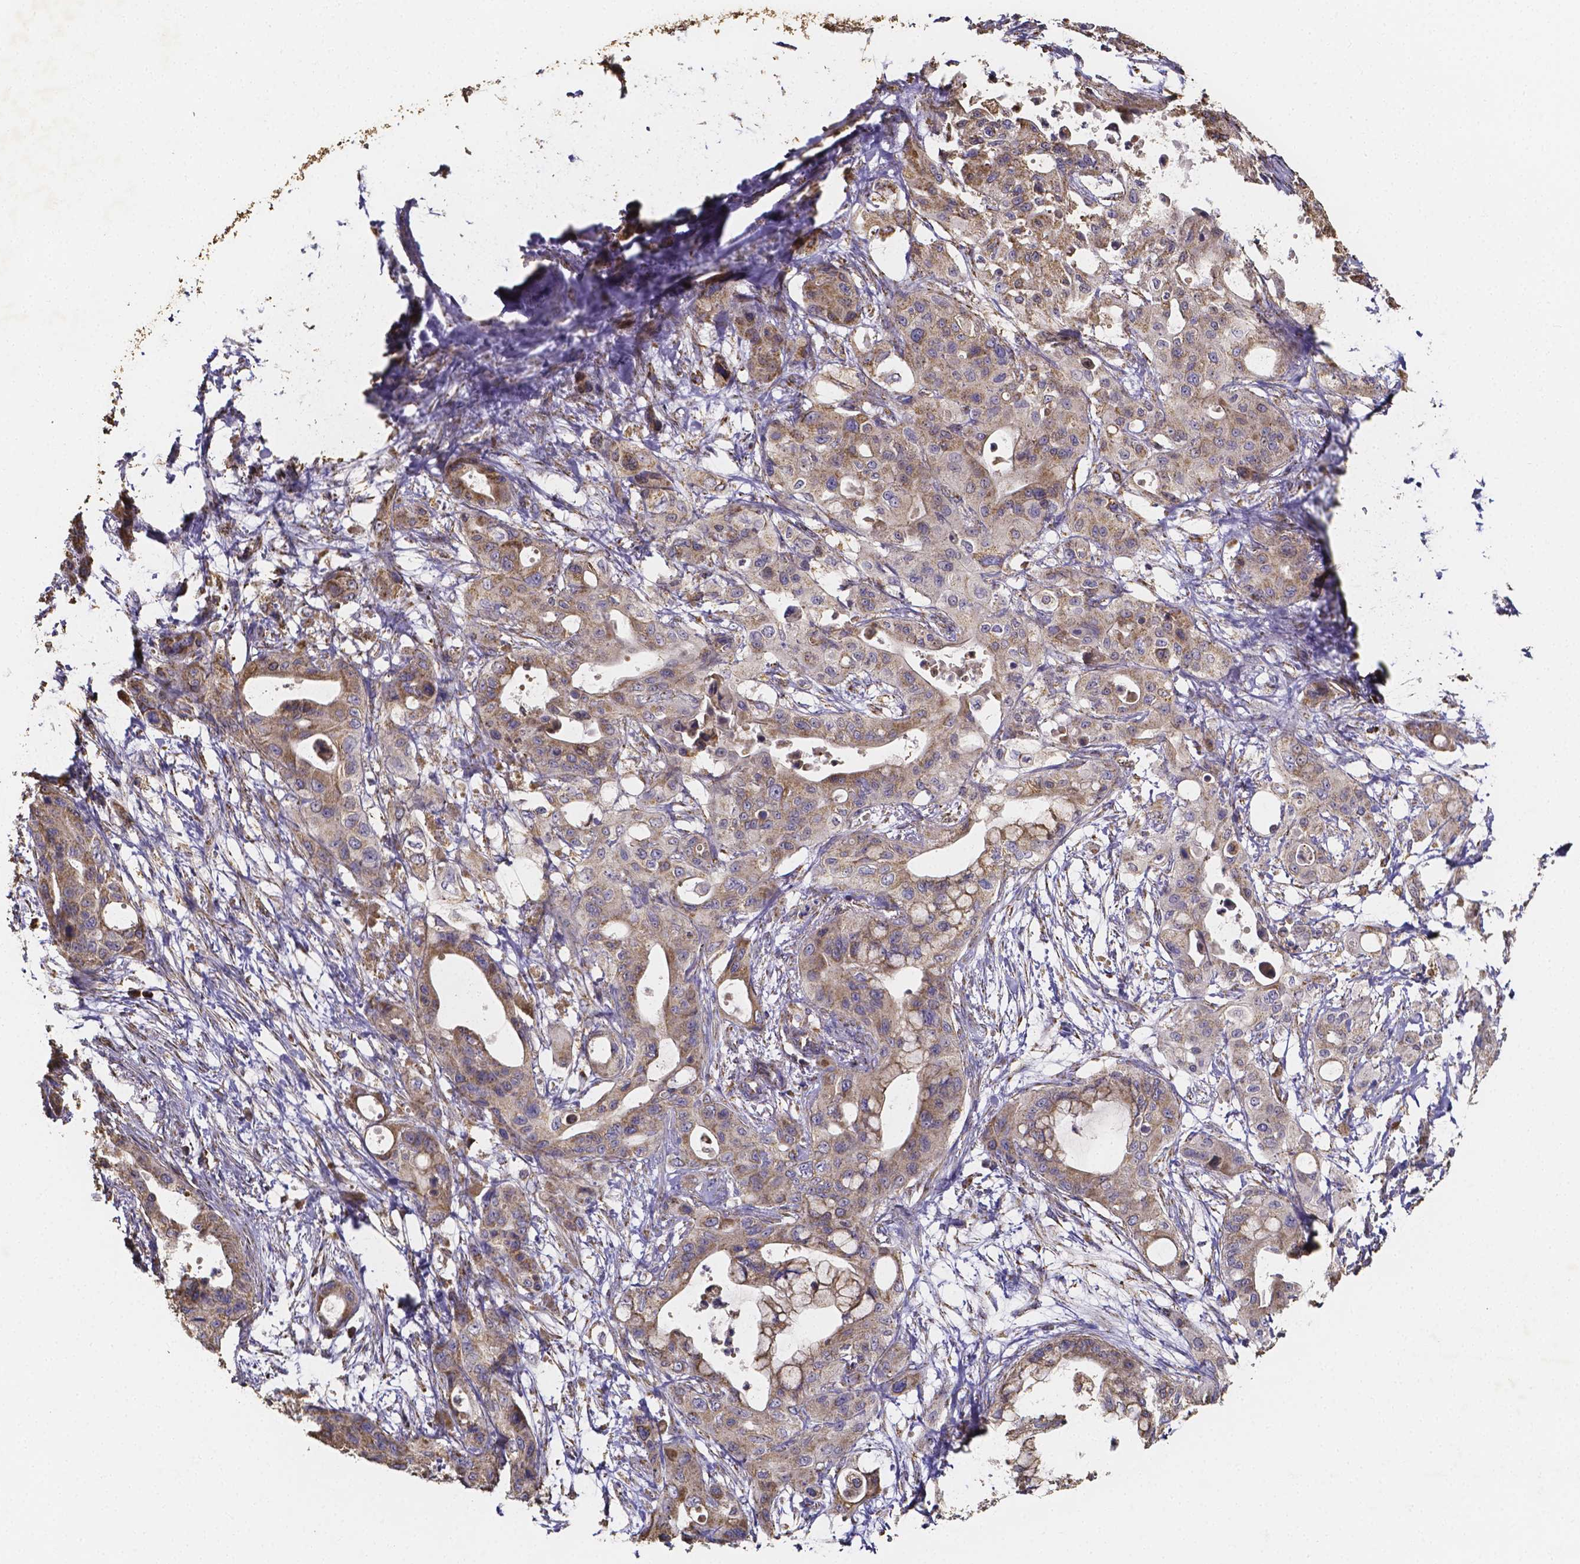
{"staining": {"intensity": "moderate", "quantity": ">75%", "location": "cytoplasmic/membranous"}, "tissue": "pancreatic cancer", "cell_type": "Tumor cells", "image_type": "cancer", "snomed": [{"axis": "morphology", "description": "Adenocarcinoma, NOS"}, {"axis": "topography", "description": "Pancreas"}], "caption": "IHC image of human pancreatic cancer (adenocarcinoma) stained for a protein (brown), which reveals medium levels of moderate cytoplasmic/membranous staining in approximately >75% of tumor cells.", "gene": "SLC35D2", "patient": {"sex": "male", "age": 71}}